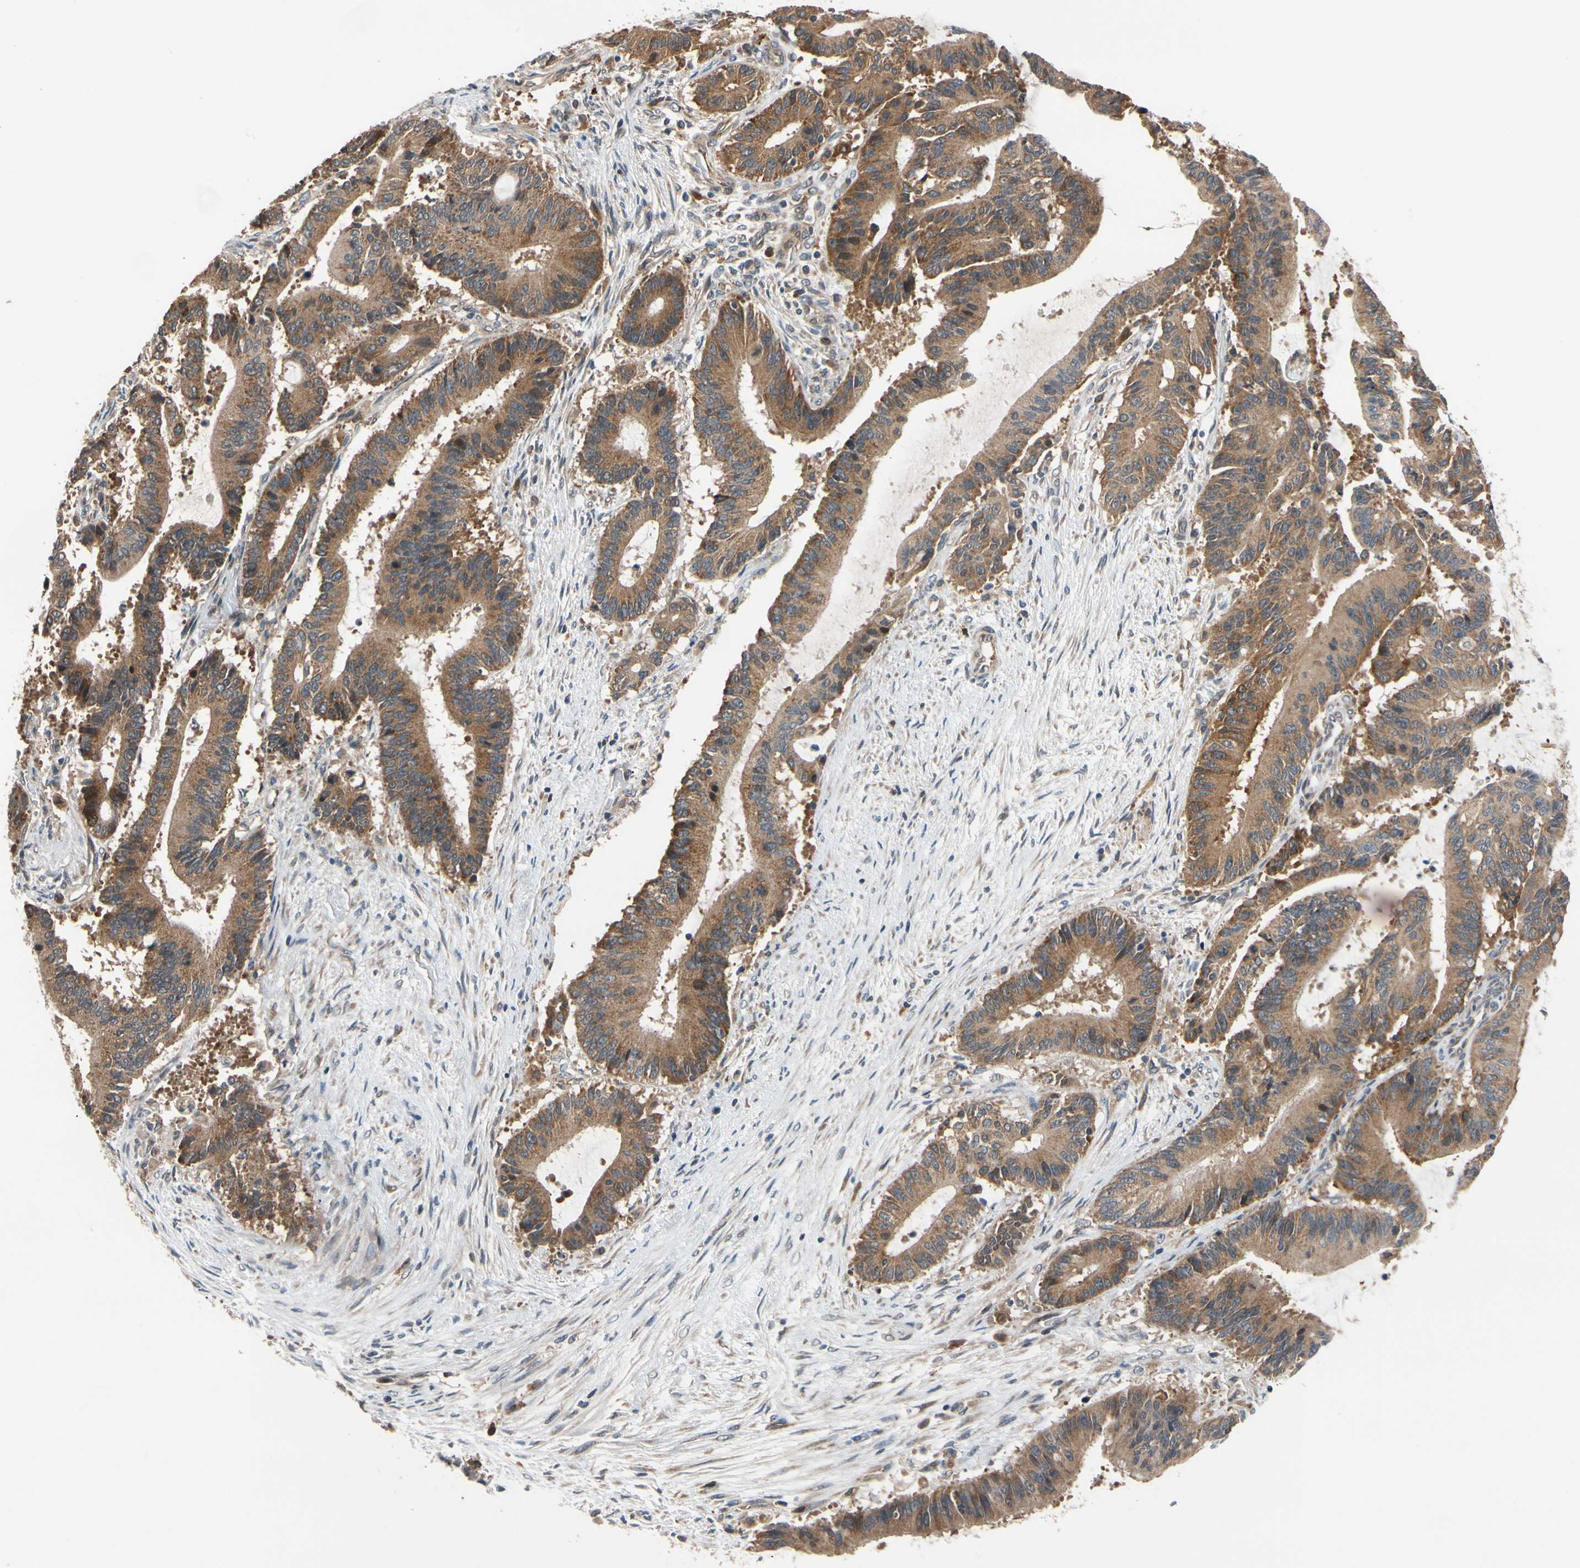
{"staining": {"intensity": "moderate", "quantity": ">75%", "location": "cytoplasmic/membranous"}, "tissue": "liver cancer", "cell_type": "Tumor cells", "image_type": "cancer", "snomed": [{"axis": "morphology", "description": "Cholangiocarcinoma"}, {"axis": "topography", "description": "Liver"}], "caption": "Brown immunohistochemical staining in cholangiocarcinoma (liver) displays moderate cytoplasmic/membranous expression in about >75% of tumor cells.", "gene": "ANKHD1", "patient": {"sex": "female", "age": 73}}